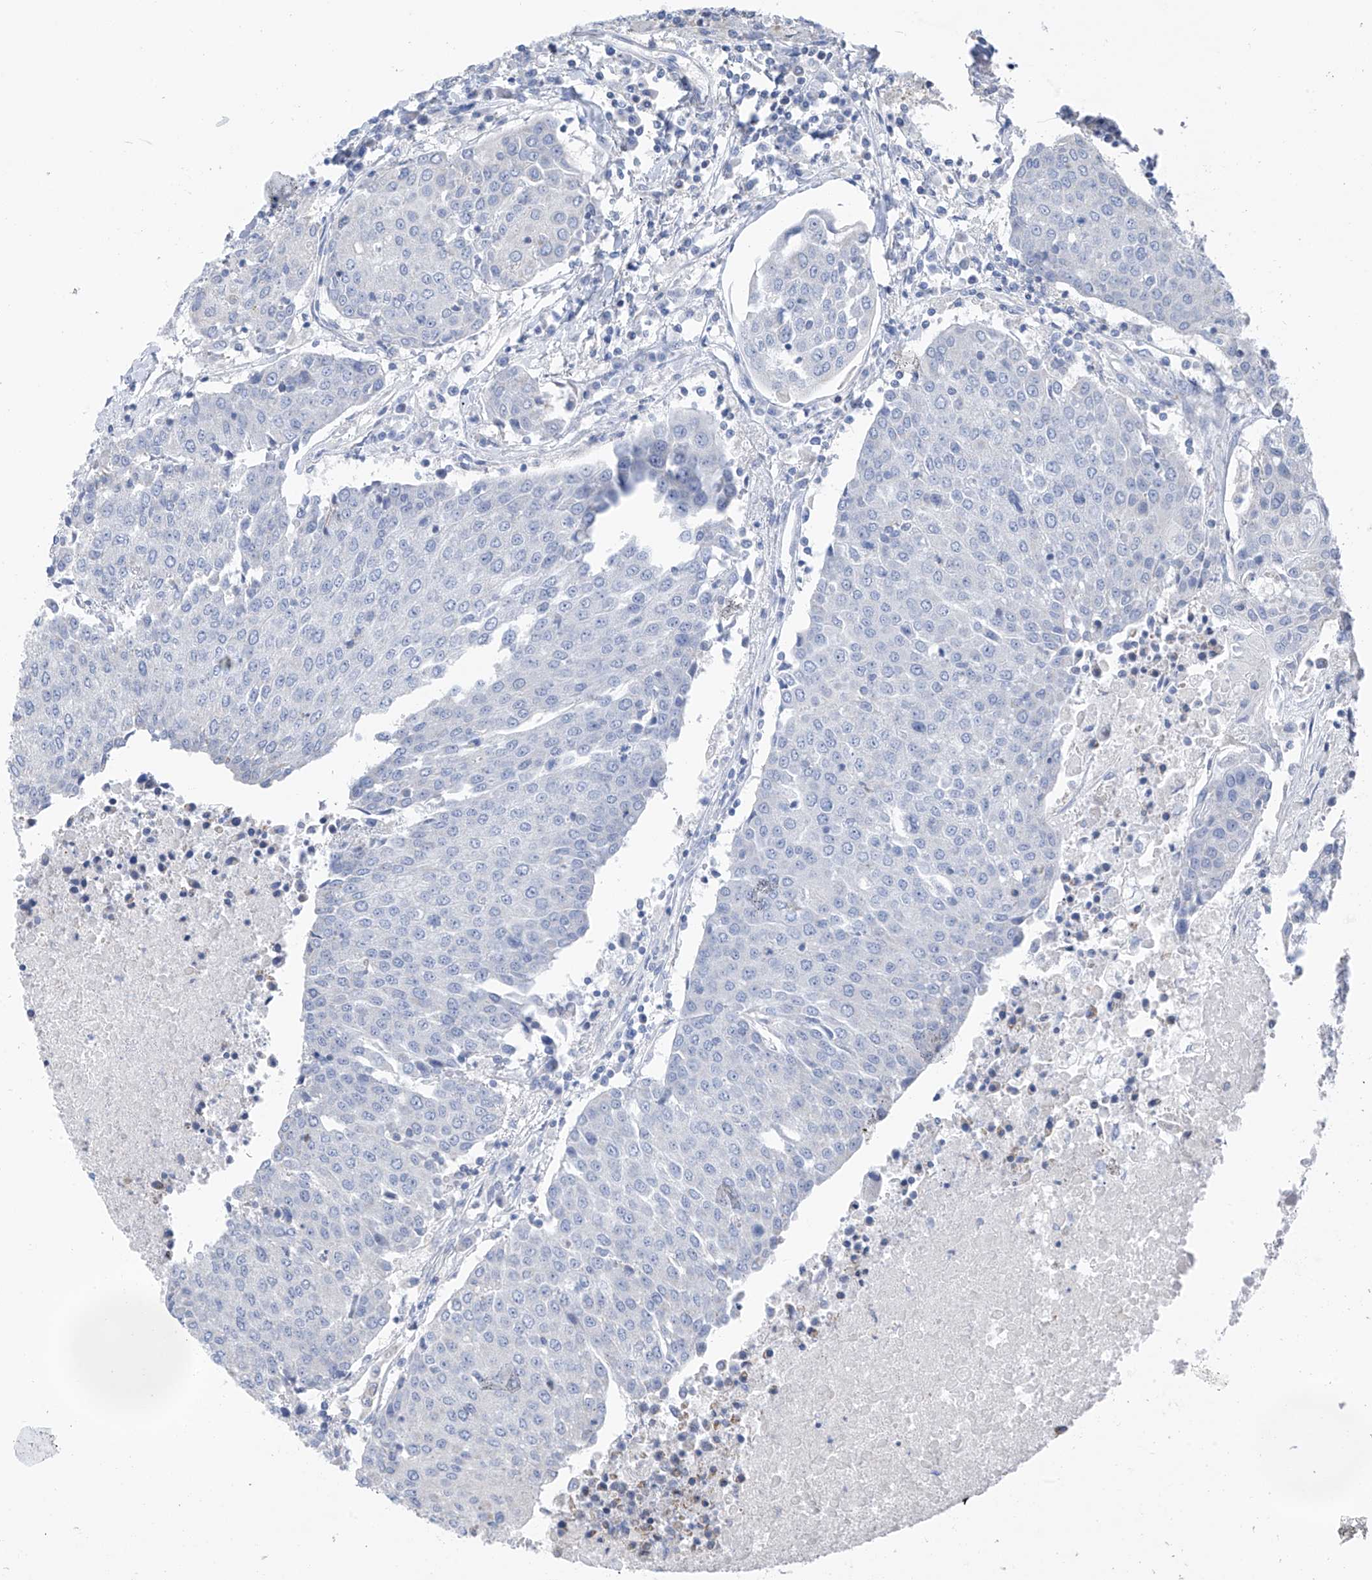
{"staining": {"intensity": "negative", "quantity": "none", "location": "none"}, "tissue": "urothelial cancer", "cell_type": "Tumor cells", "image_type": "cancer", "snomed": [{"axis": "morphology", "description": "Urothelial carcinoma, High grade"}, {"axis": "topography", "description": "Urinary bladder"}], "caption": "Immunohistochemical staining of urothelial carcinoma (high-grade) shows no significant expression in tumor cells.", "gene": "SYN3", "patient": {"sex": "female", "age": 85}}